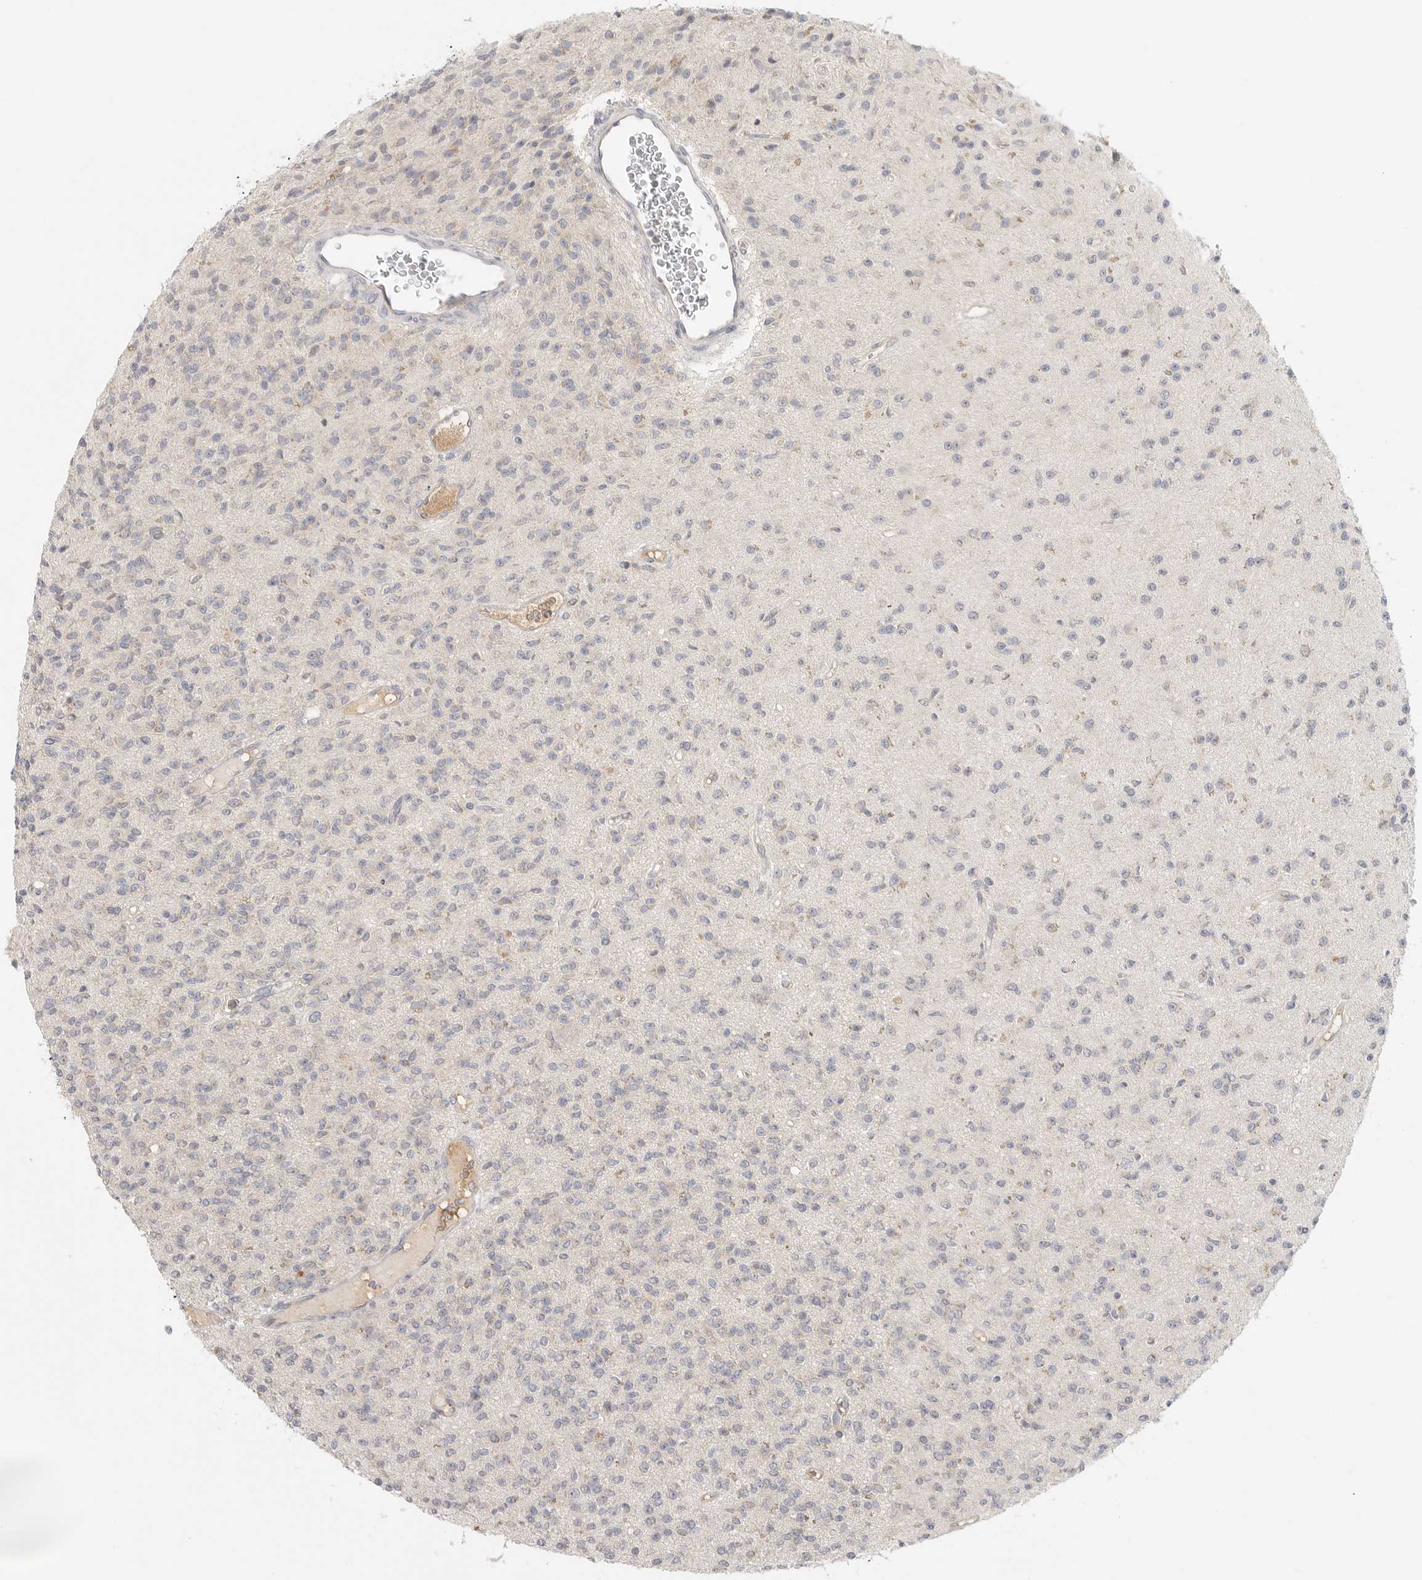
{"staining": {"intensity": "negative", "quantity": "none", "location": "none"}, "tissue": "glioma", "cell_type": "Tumor cells", "image_type": "cancer", "snomed": [{"axis": "morphology", "description": "Glioma, malignant, High grade"}, {"axis": "topography", "description": "Brain"}], "caption": "A micrograph of malignant high-grade glioma stained for a protein shows no brown staining in tumor cells.", "gene": "SLC25A36", "patient": {"sex": "male", "age": 34}}